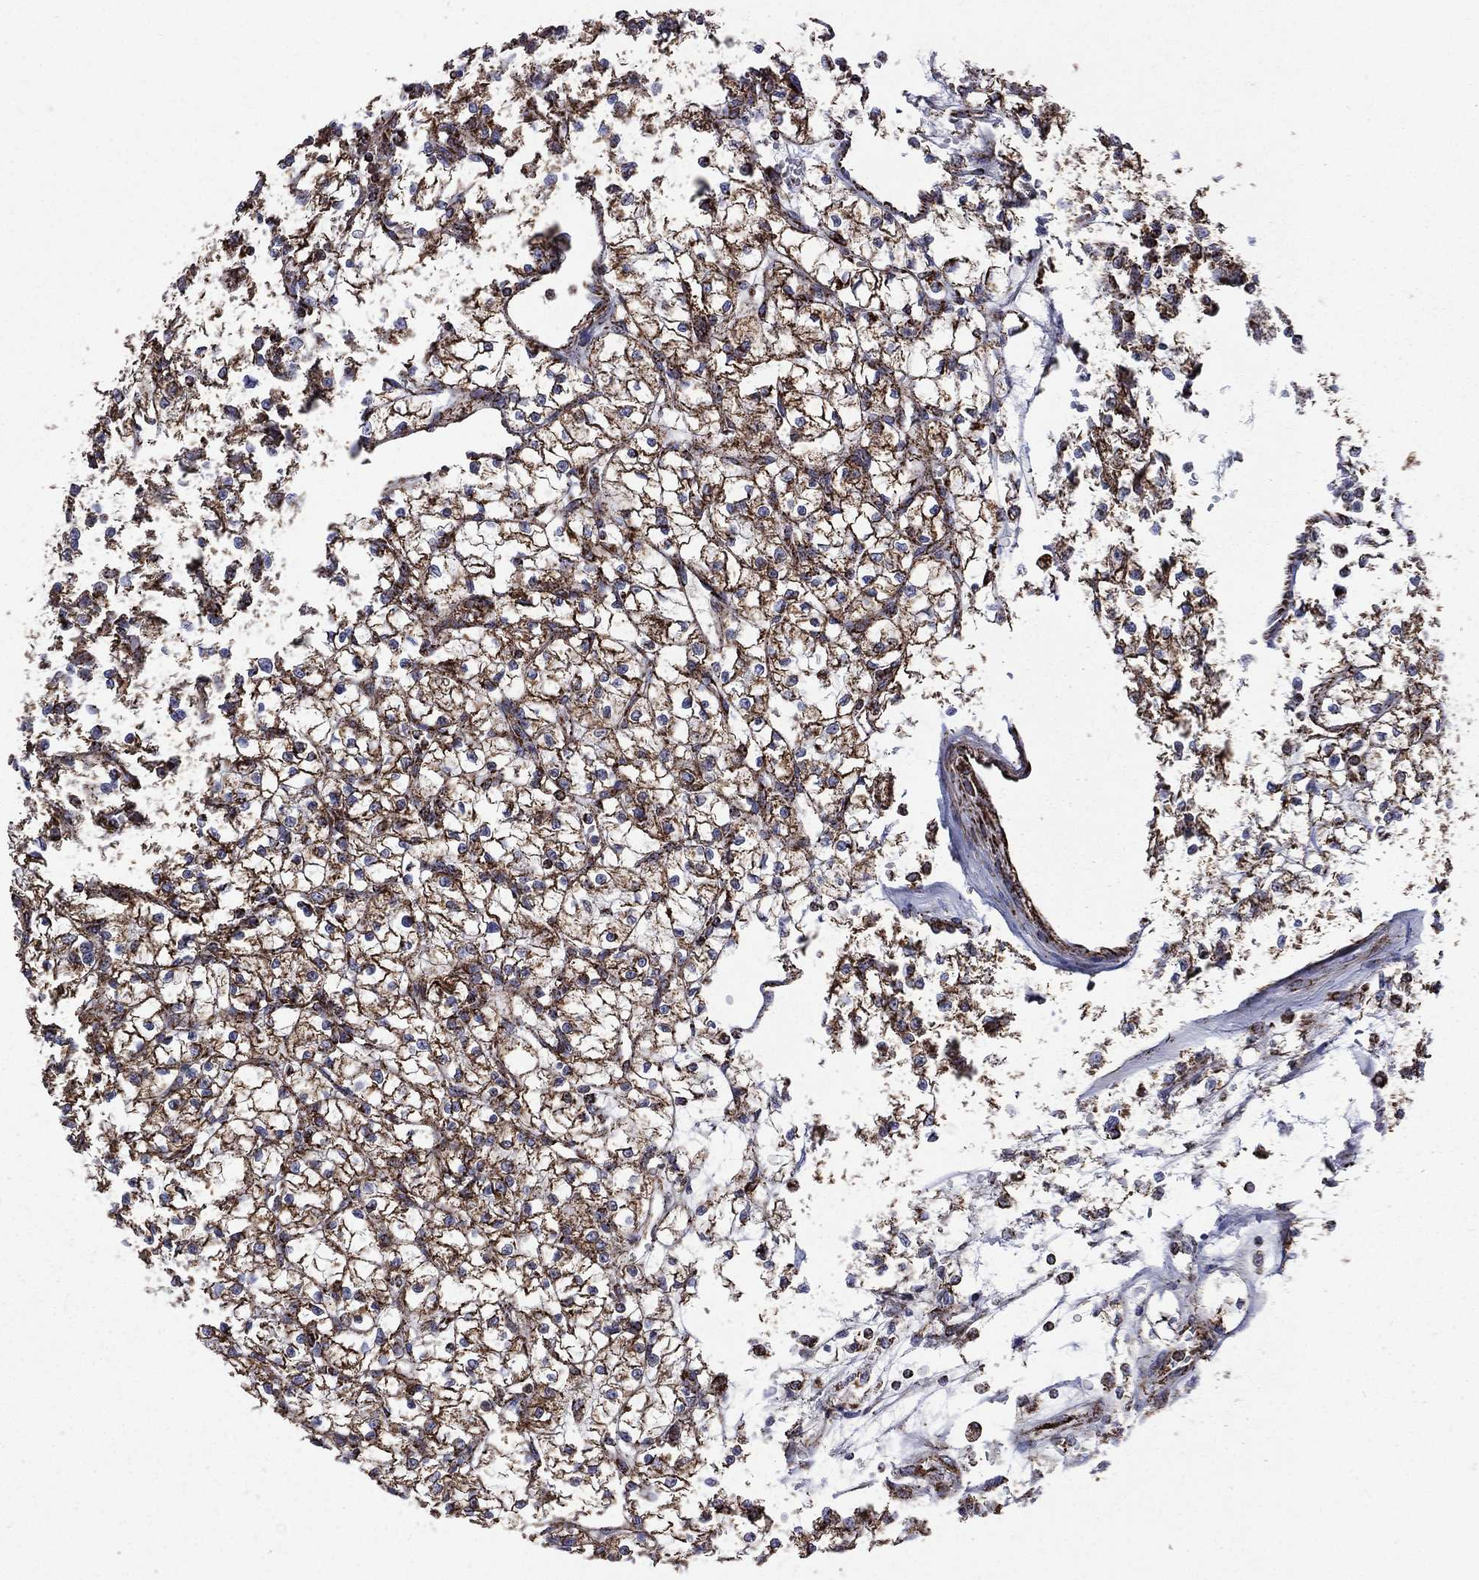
{"staining": {"intensity": "strong", "quantity": ">75%", "location": "cytoplasmic/membranous"}, "tissue": "renal cancer", "cell_type": "Tumor cells", "image_type": "cancer", "snomed": [{"axis": "morphology", "description": "Adenocarcinoma, NOS"}, {"axis": "topography", "description": "Kidney"}], "caption": "An image of human renal cancer (adenocarcinoma) stained for a protein reveals strong cytoplasmic/membranous brown staining in tumor cells.", "gene": "GOT2", "patient": {"sex": "female", "age": 64}}